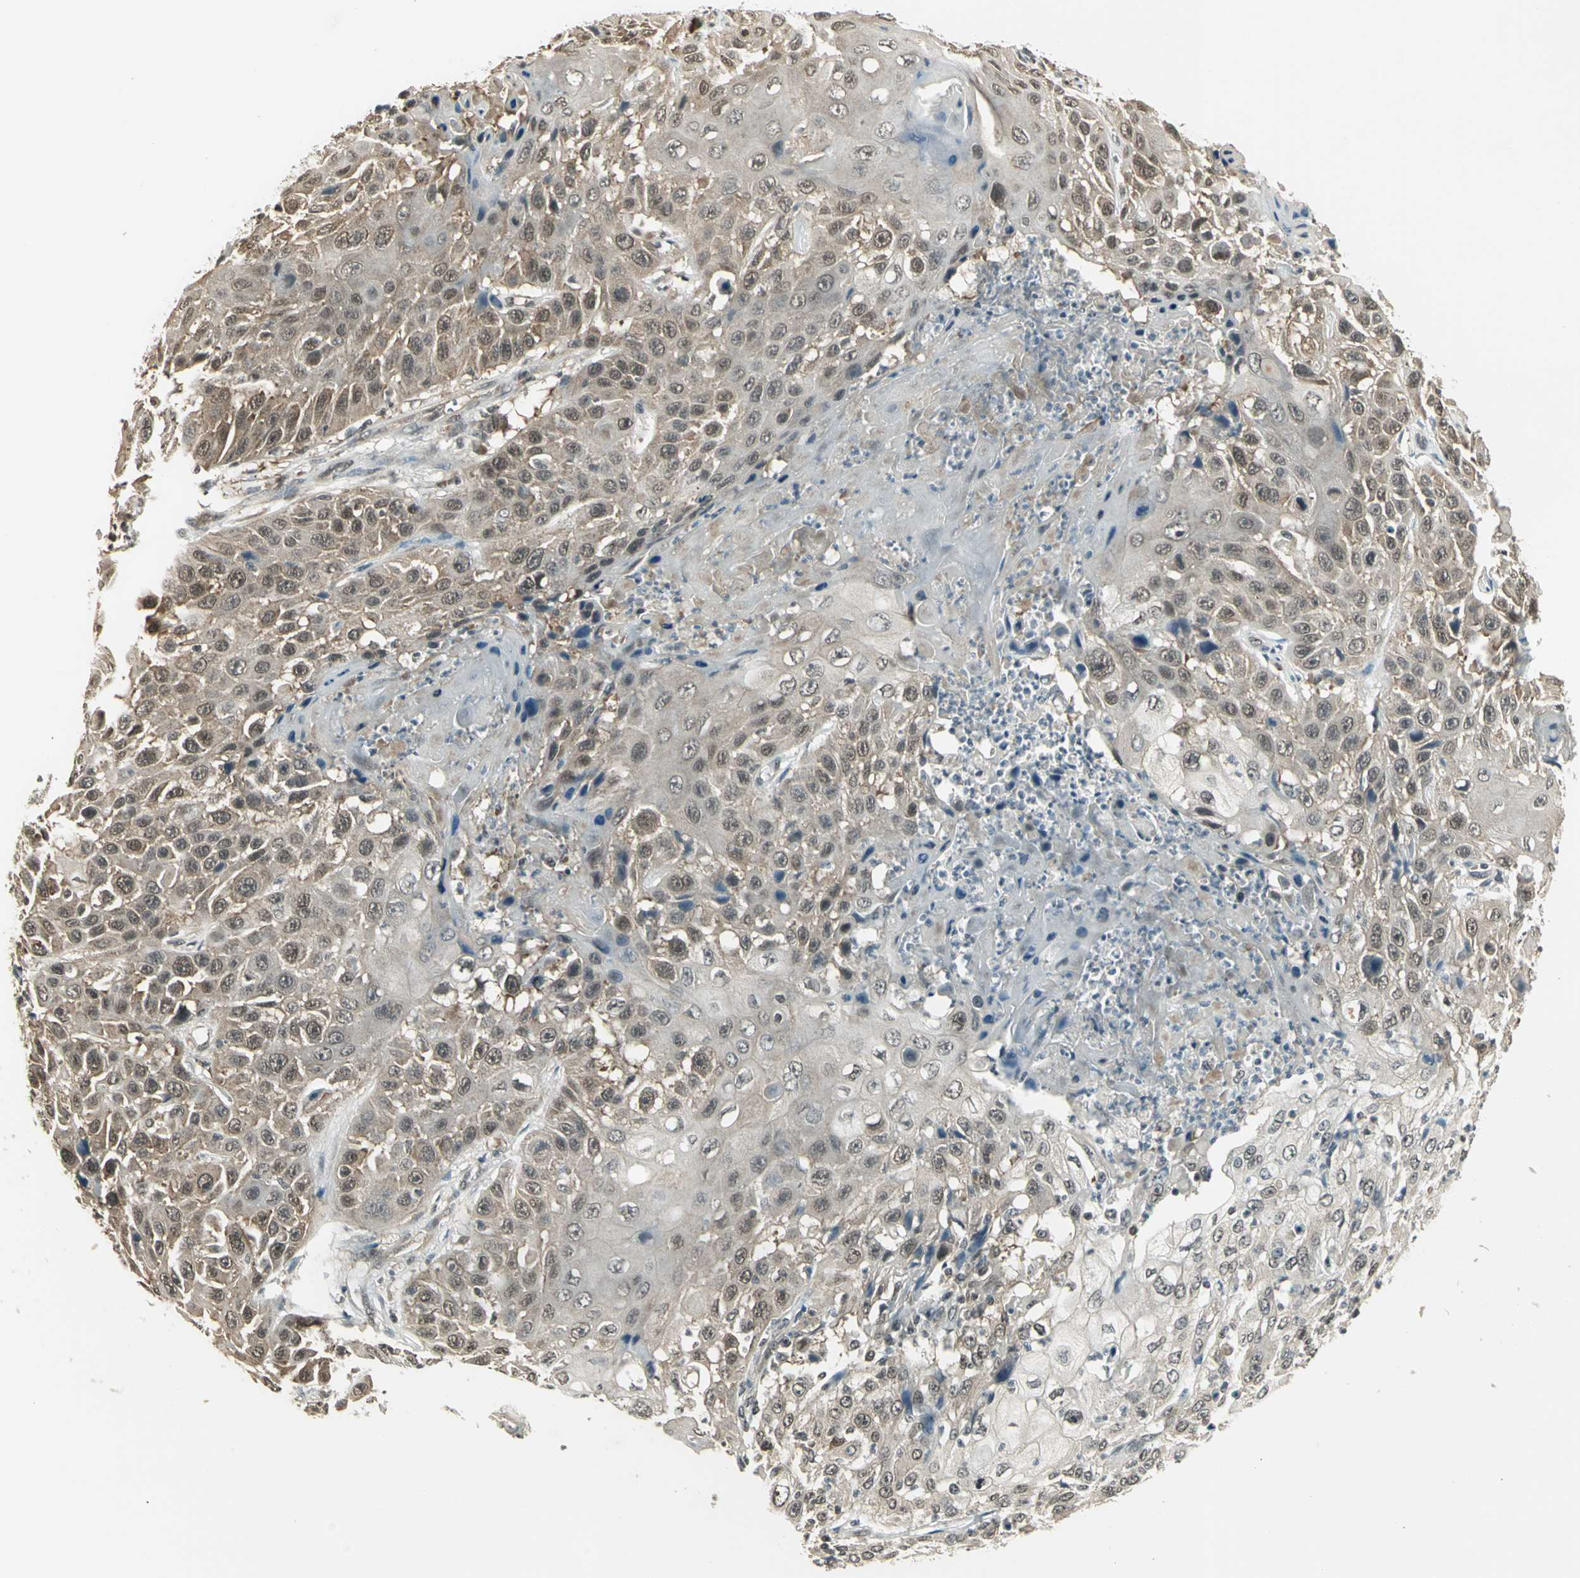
{"staining": {"intensity": "weak", "quantity": "25%-75%", "location": "cytoplasmic/membranous"}, "tissue": "cervical cancer", "cell_type": "Tumor cells", "image_type": "cancer", "snomed": [{"axis": "morphology", "description": "Squamous cell carcinoma, NOS"}, {"axis": "topography", "description": "Cervix"}], "caption": "Tumor cells demonstrate low levels of weak cytoplasmic/membranous positivity in approximately 25%-75% of cells in human cervical cancer (squamous cell carcinoma). (DAB IHC with brightfield microscopy, high magnification).", "gene": "CDC34", "patient": {"sex": "female", "age": 39}}